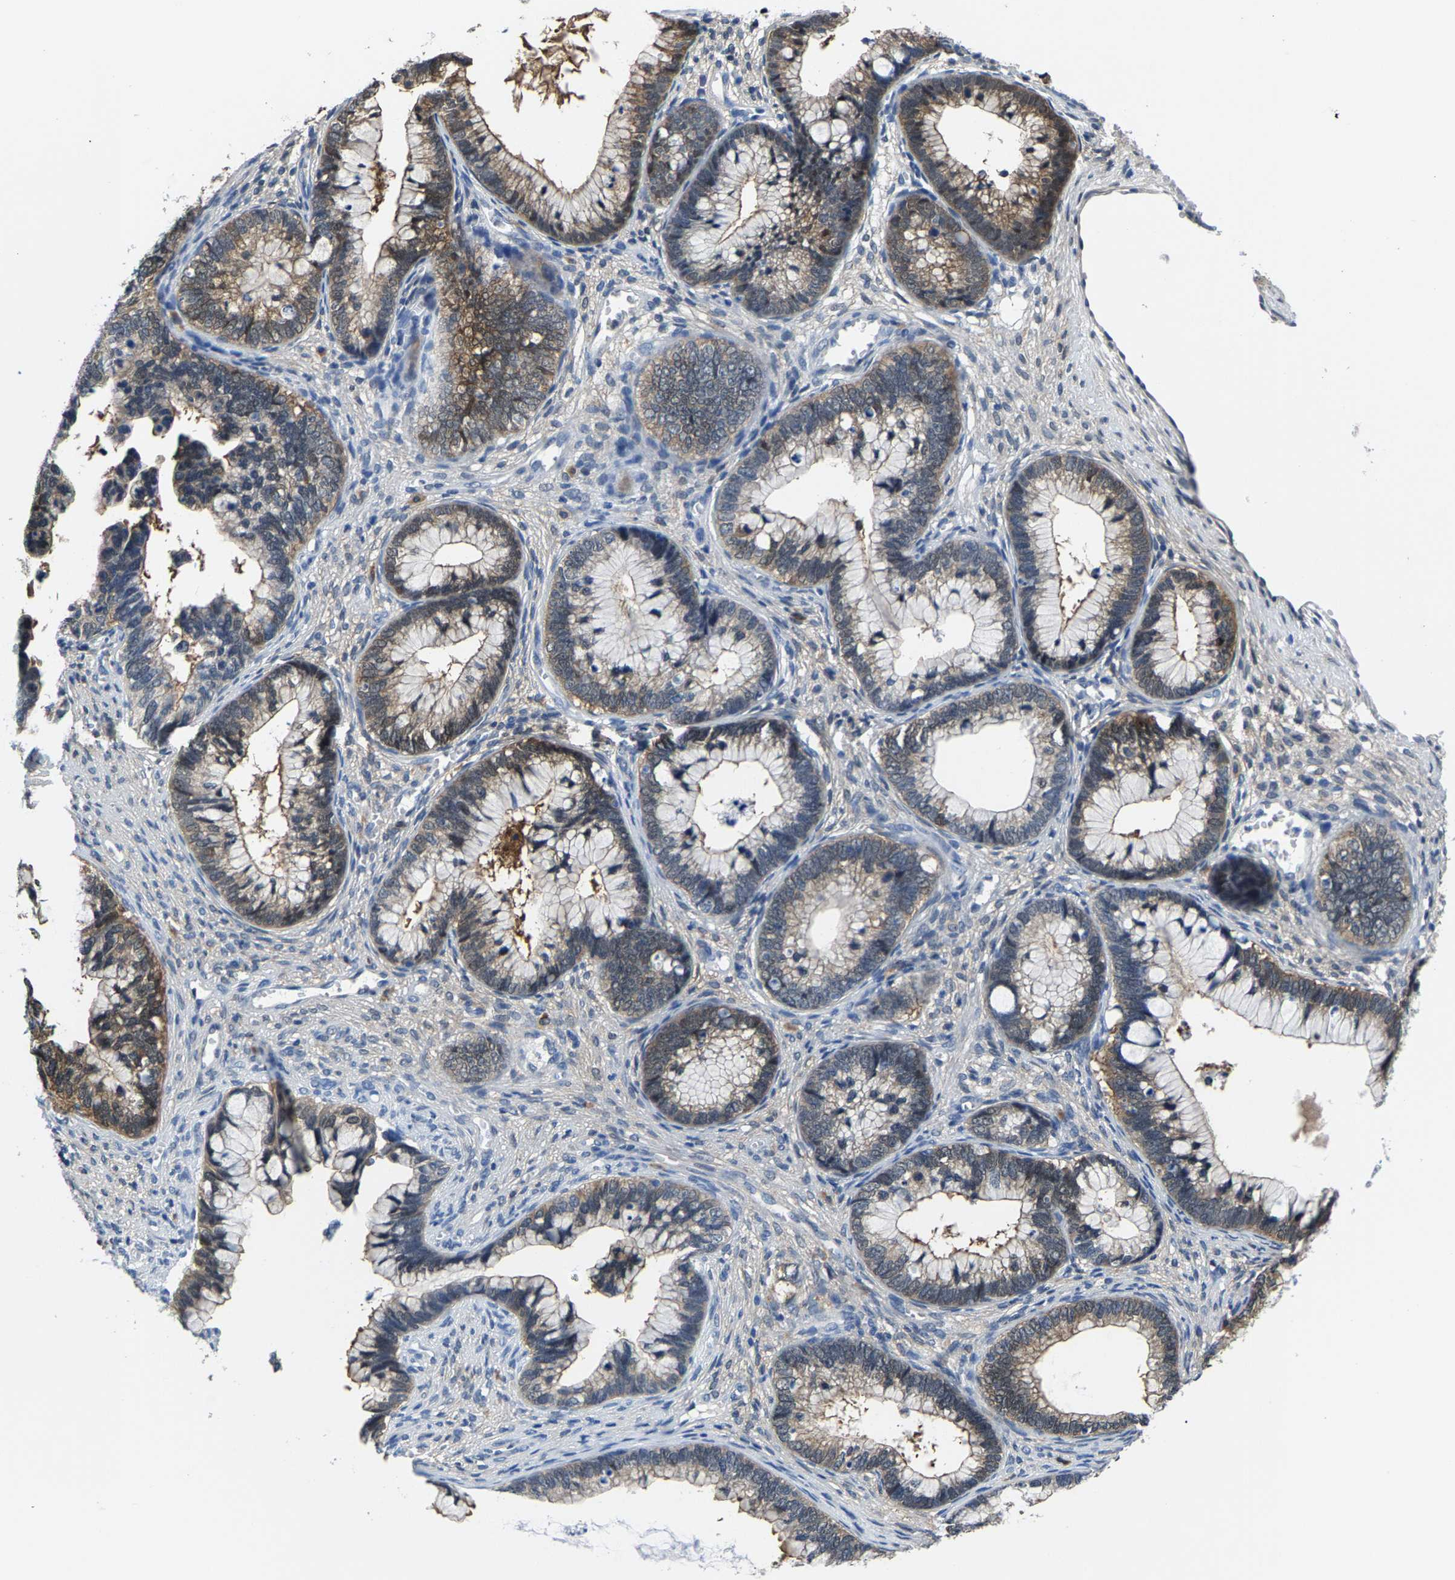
{"staining": {"intensity": "weak", "quantity": "25%-75%", "location": "cytoplasmic/membranous"}, "tissue": "cervical cancer", "cell_type": "Tumor cells", "image_type": "cancer", "snomed": [{"axis": "morphology", "description": "Adenocarcinoma, NOS"}, {"axis": "topography", "description": "Cervix"}], "caption": "Adenocarcinoma (cervical) stained for a protein exhibits weak cytoplasmic/membranous positivity in tumor cells. (DAB (3,3'-diaminobenzidine) = brown stain, brightfield microscopy at high magnification).", "gene": "SSH3", "patient": {"sex": "female", "age": 44}}